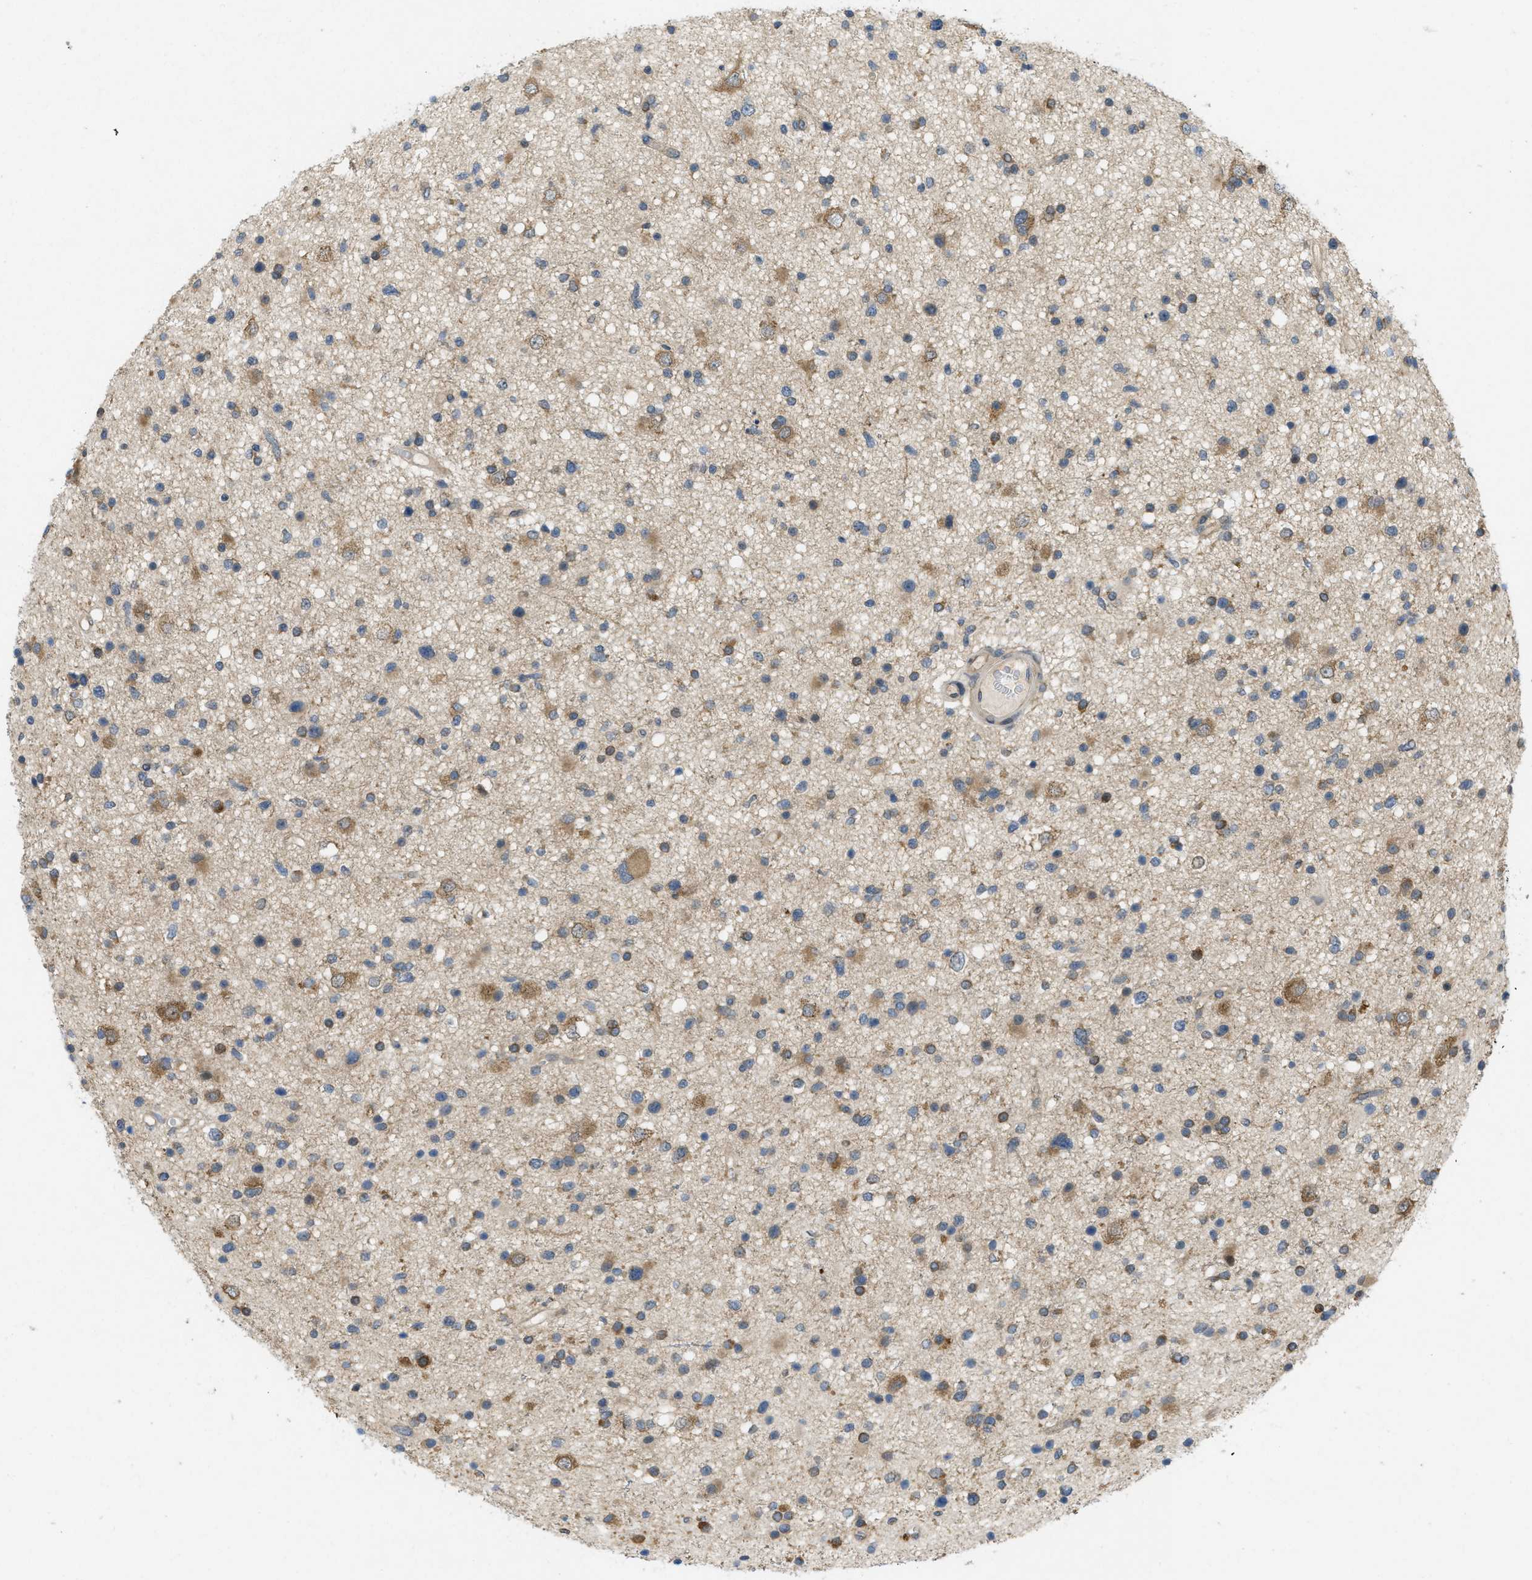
{"staining": {"intensity": "moderate", "quantity": "25%-75%", "location": "cytoplasmic/membranous"}, "tissue": "glioma", "cell_type": "Tumor cells", "image_type": "cancer", "snomed": [{"axis": "morphology", "description": "Glioma, malignant, High grade"}, {"axis": "topography", "description": "Brain"}], "caption": "Human glioma stained with a protein marker exhibits moderate staining in tumor cells.", "gene": "IFNLR1", "patient": {"sex": "male", "age": 33}}